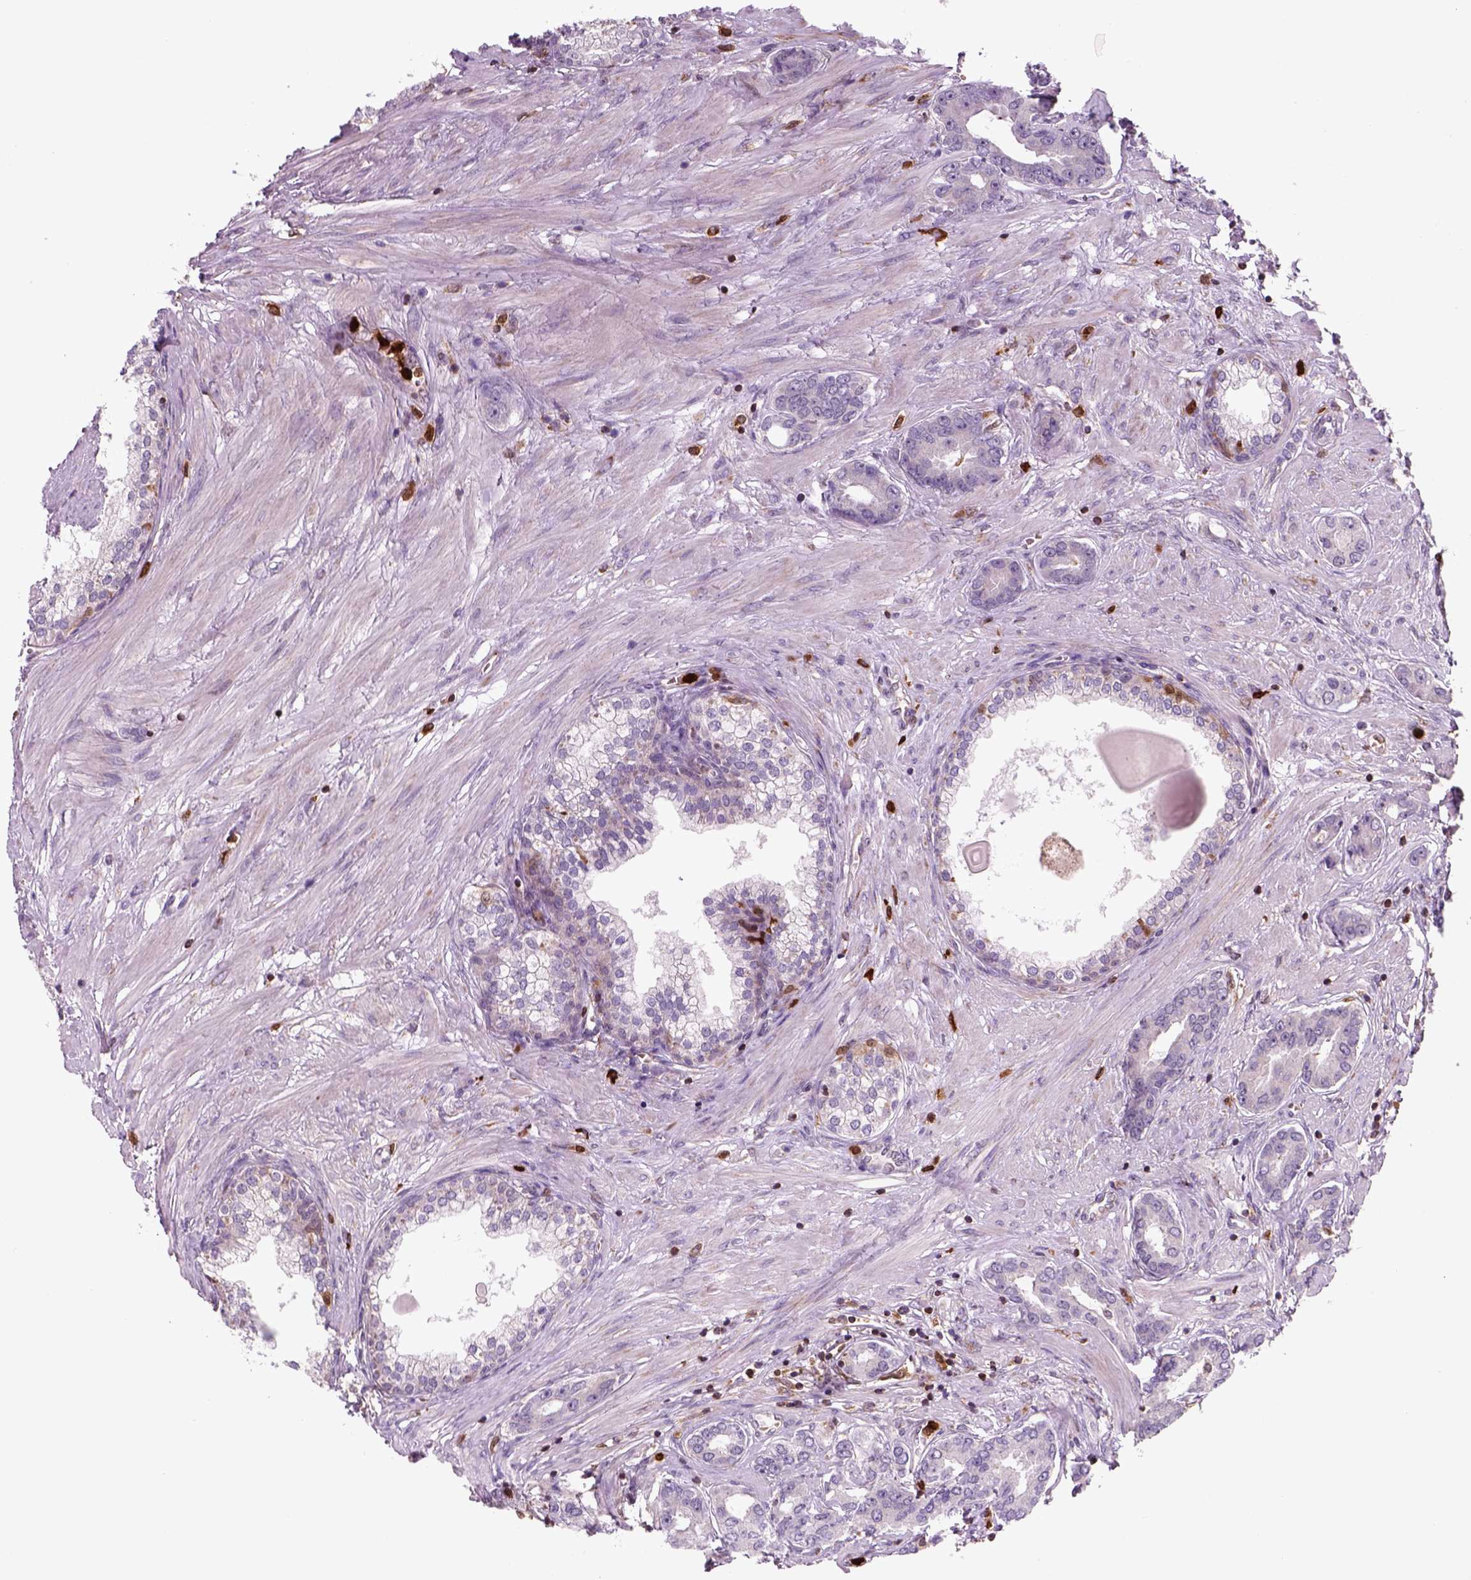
{"staining": {"intensity": "negative", "quantity": "none", "location": "none"}, "tissue": "prostate cancer", "cell_type": "Tumor cells", "image_type": "cancer", "snomed": [{"axis": "morphology", "description": "Adenocarcinoma, NOS"}, {"axis": "topography", "description": "Prostate"}], "caption": "IHC of prostate cancer displays no positivity in tumor cells.", "gene": "NUDT16L1", "patient": {"sex": "male", "age": 67}}